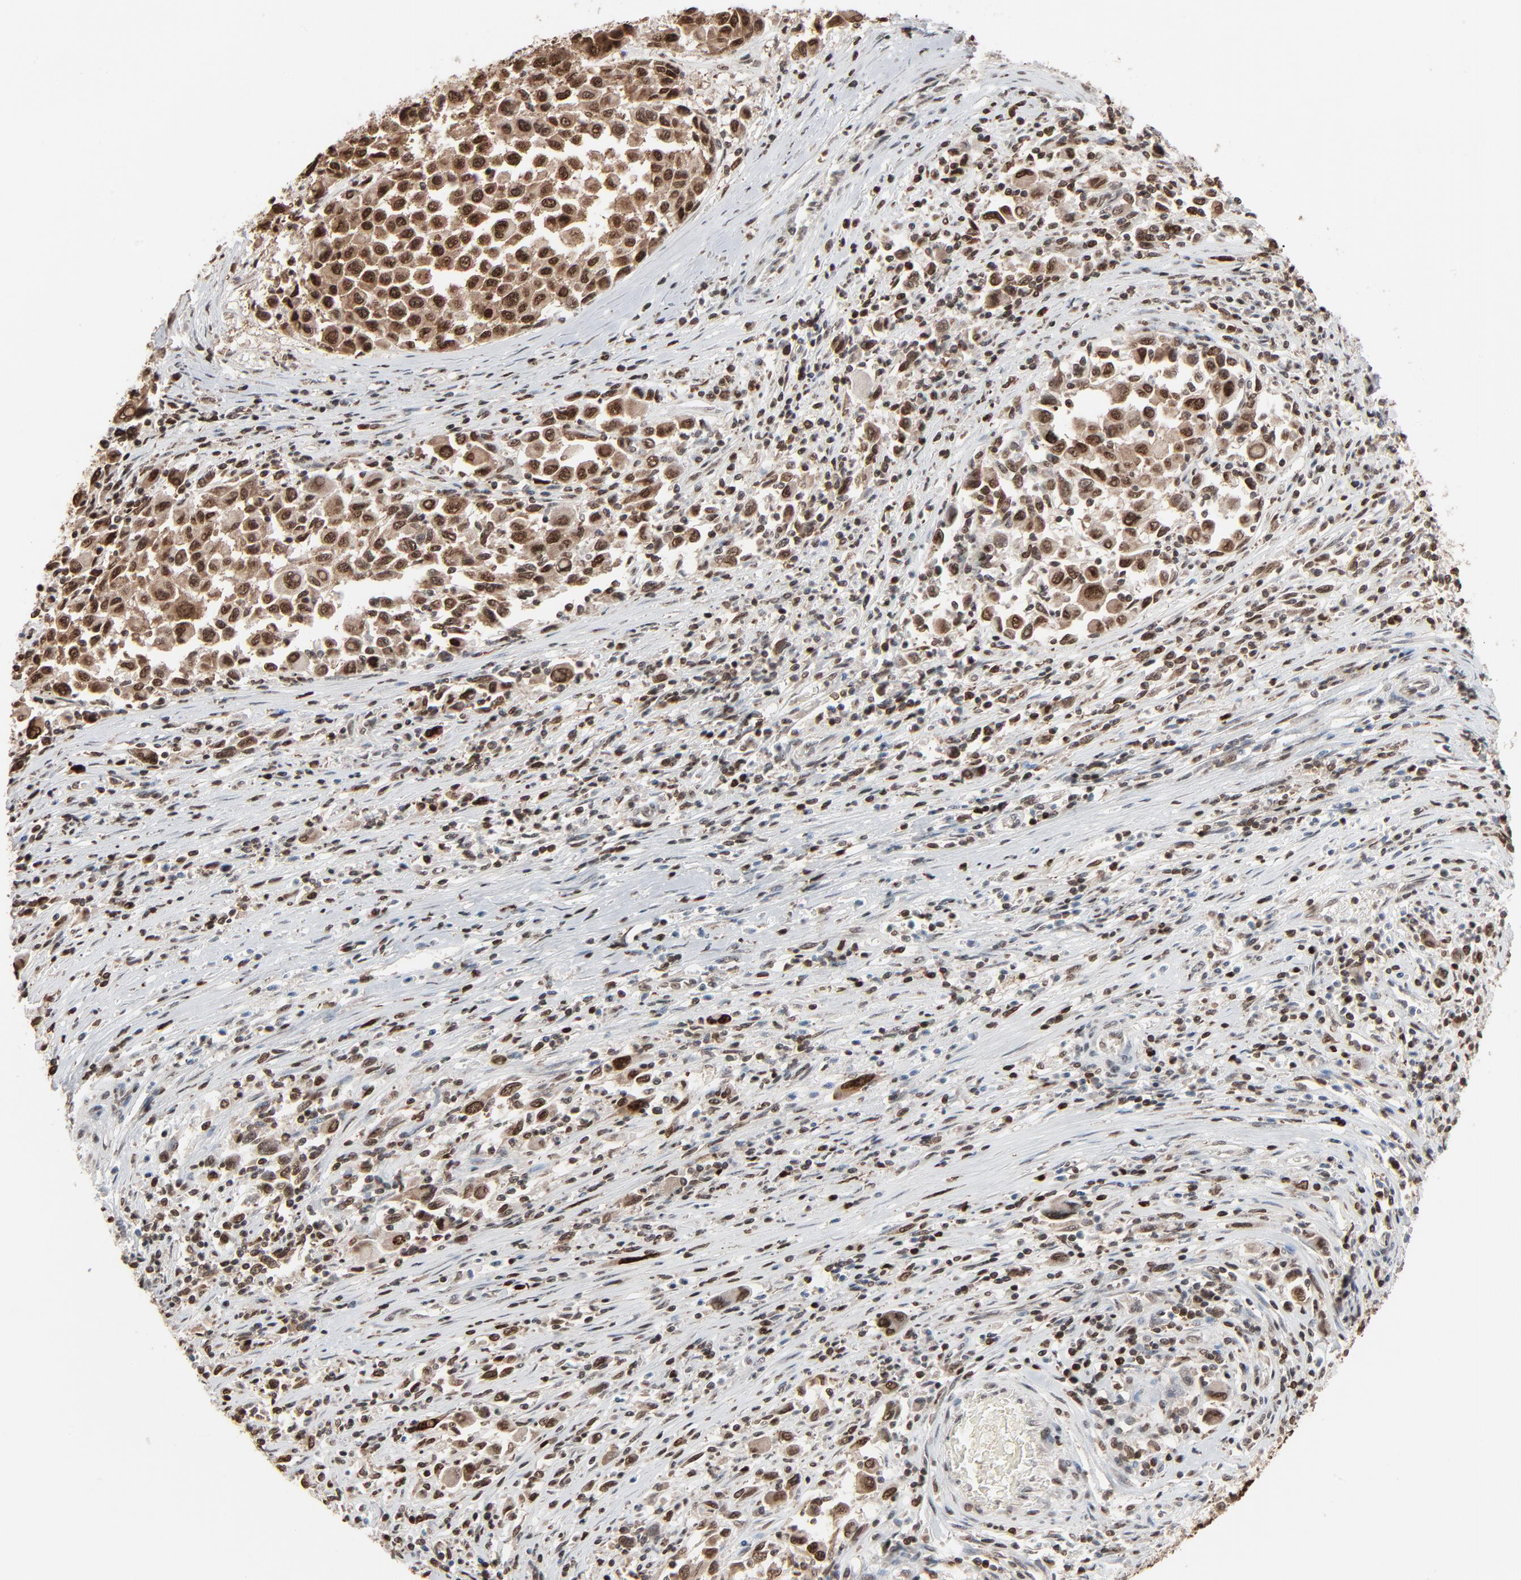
{"staining": {"intensity": "strong", "quantity": ">75%", "location": "cytoplasmic/membranous,nuclear"}, "tissue": "melanoma", "cell_type": "Tumor cells", "image_type": "cancer", "snomed": [{"axis": "morphology", "description": "Malignant melanoma, Metastatic site"}, {"axis": "topography", "description": "Lymph node"}], "caption": "Brown immunohistochemical staining in malignant melanoma (metastatic site) reveals strong cytoplasmic/membranous and nuclear staining in approximately >75% of tumor cells.", "gene": "RPS6KA3", "patient": {"sex": "male", "age": 61}}